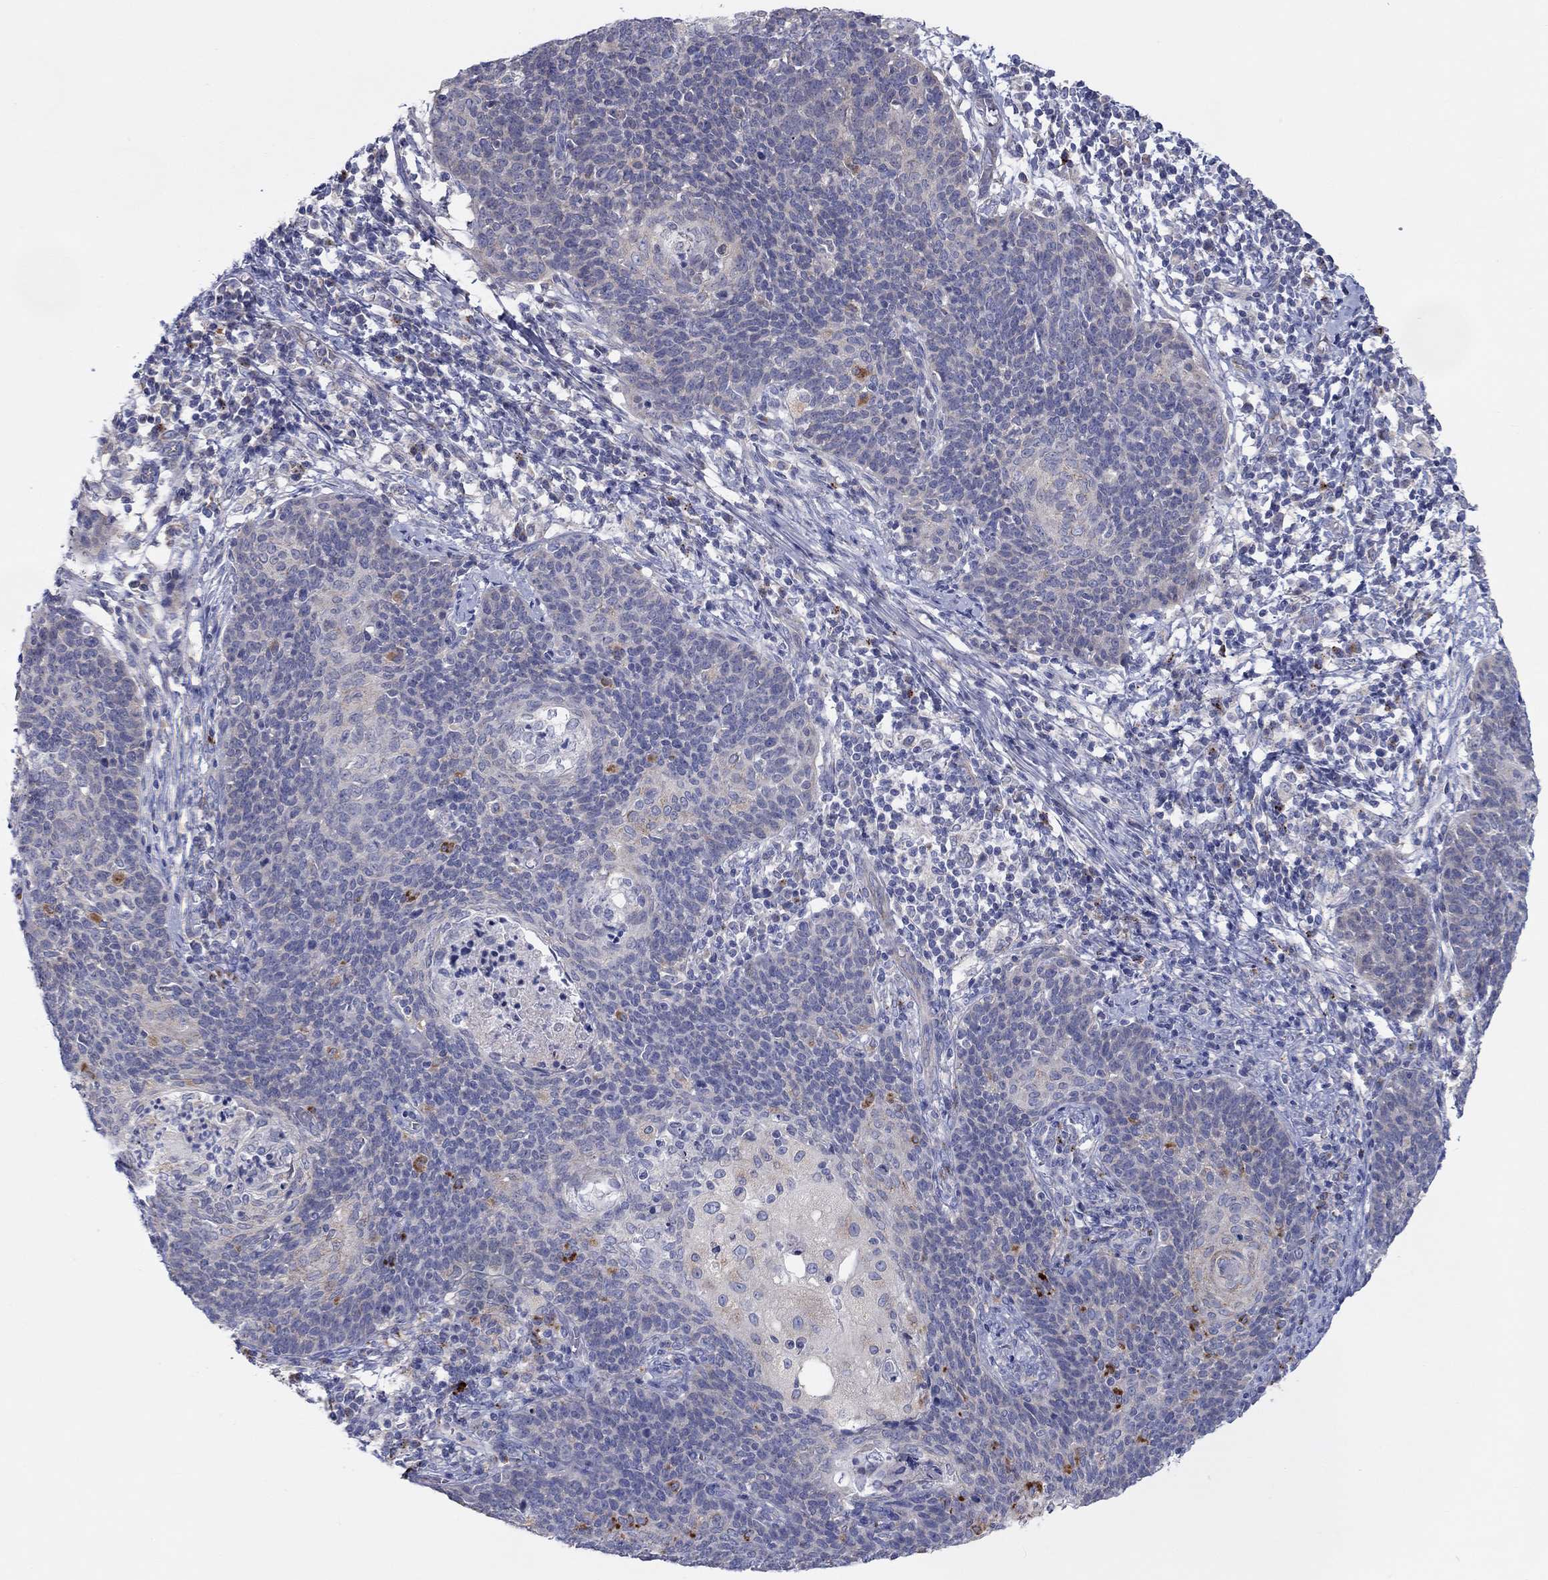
{"staining": {"intensity": "negative", "quantity": "none", "location": "none"}, "tissue": "cervical cancer", "cell_type": "Tumor cells", "image_type": "cancer", "snomed": [{"axis": "morphology", "description": "Squamous cell carcinoma, NOS"}, {"axis": "topography", "description": "Cervix"}], "caption": "Tumor cells show no significant staining in cervical cancer. Nuclei are stained in blue.", "gene": "BCO2", "patient": {"sex": "female", "age": 39}}